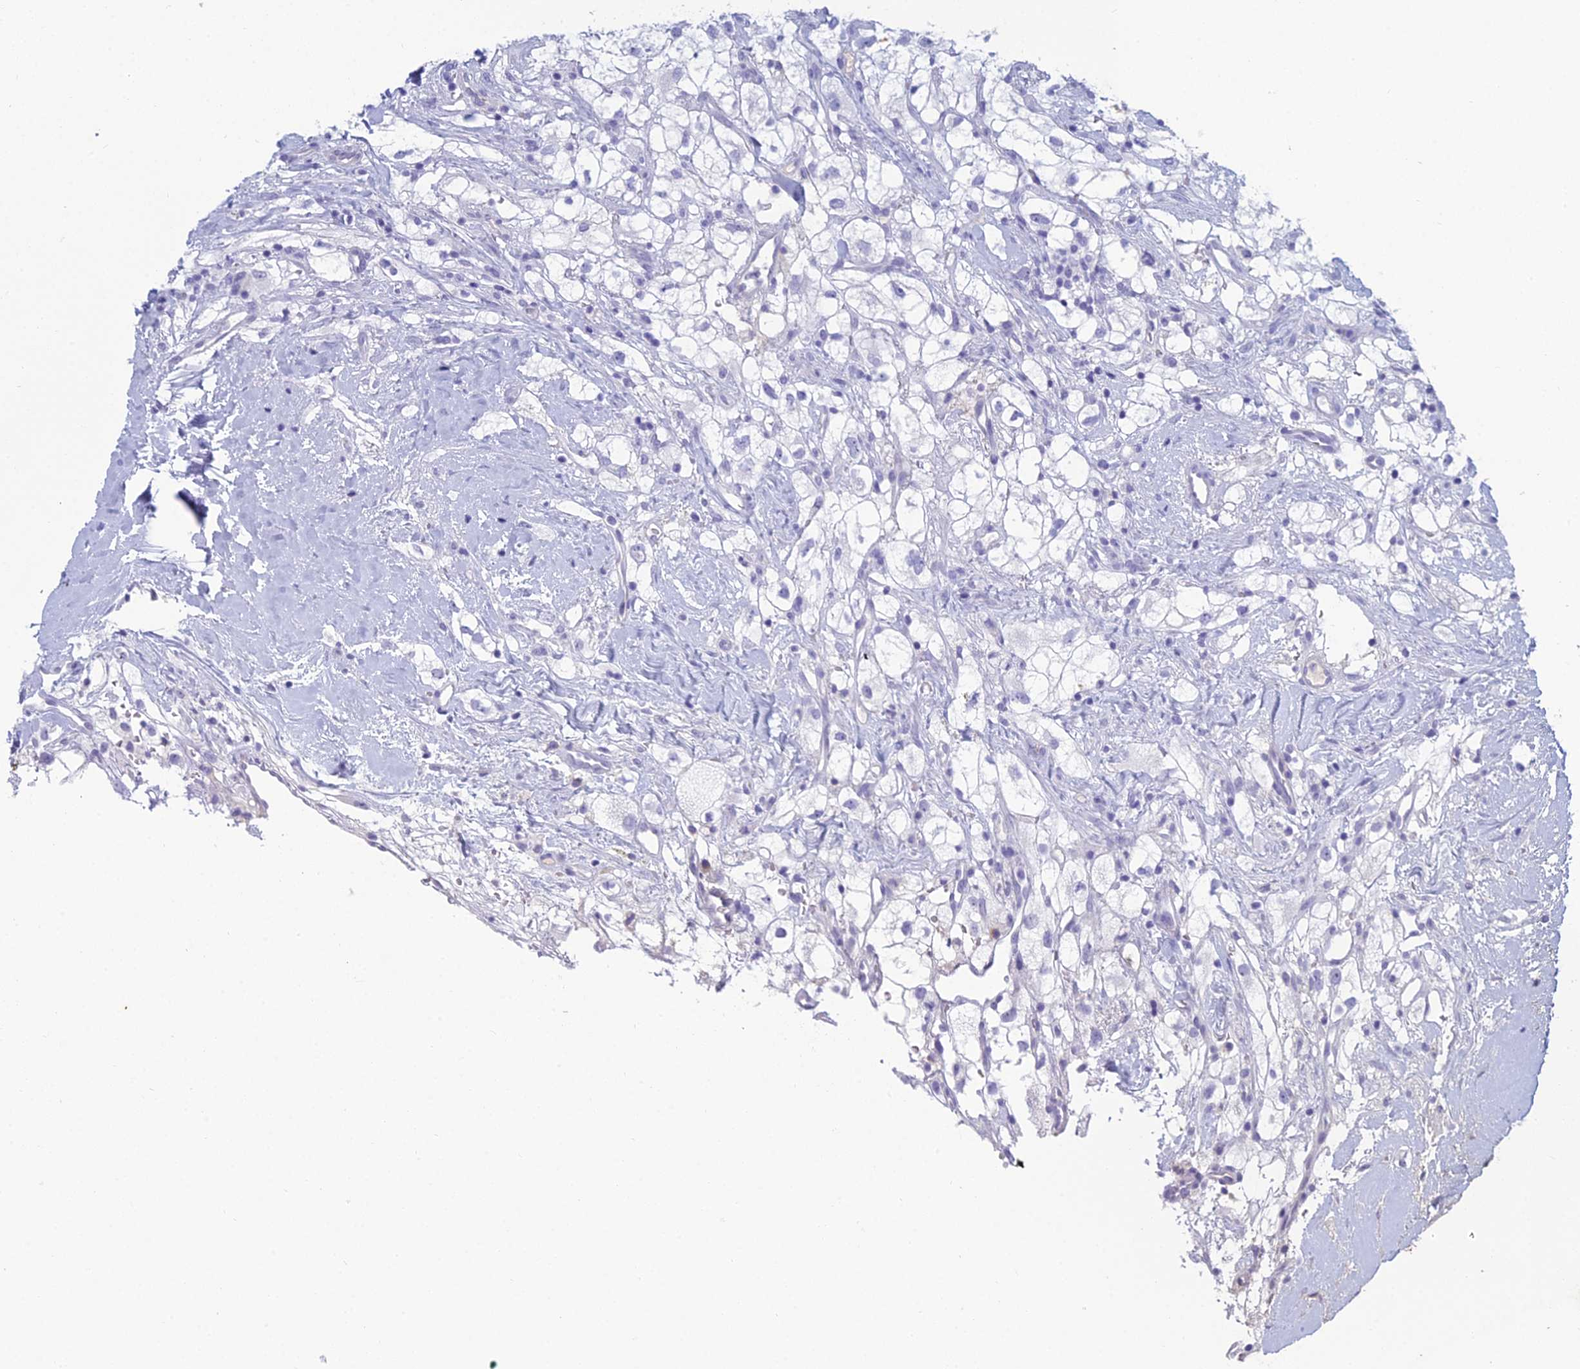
{"staining": {"intensity": "negative", "quantity": "none", "location": "none"}, "tissue": "renal cancer", "cell_type": "Tumor cells", "image_type": "cancer", "snomed": [{"axis": "morphology", "description": "Adenocarcinoma, NOS"}, {"axis": "topography", "description": "Kidney"}], "caption": "This is an immunohistochemistry image of human renal adenocarcinoma. There is no staining in tumor cells.", "gene": "MUC13", "patient": {"sex": "male", "age": 59}}